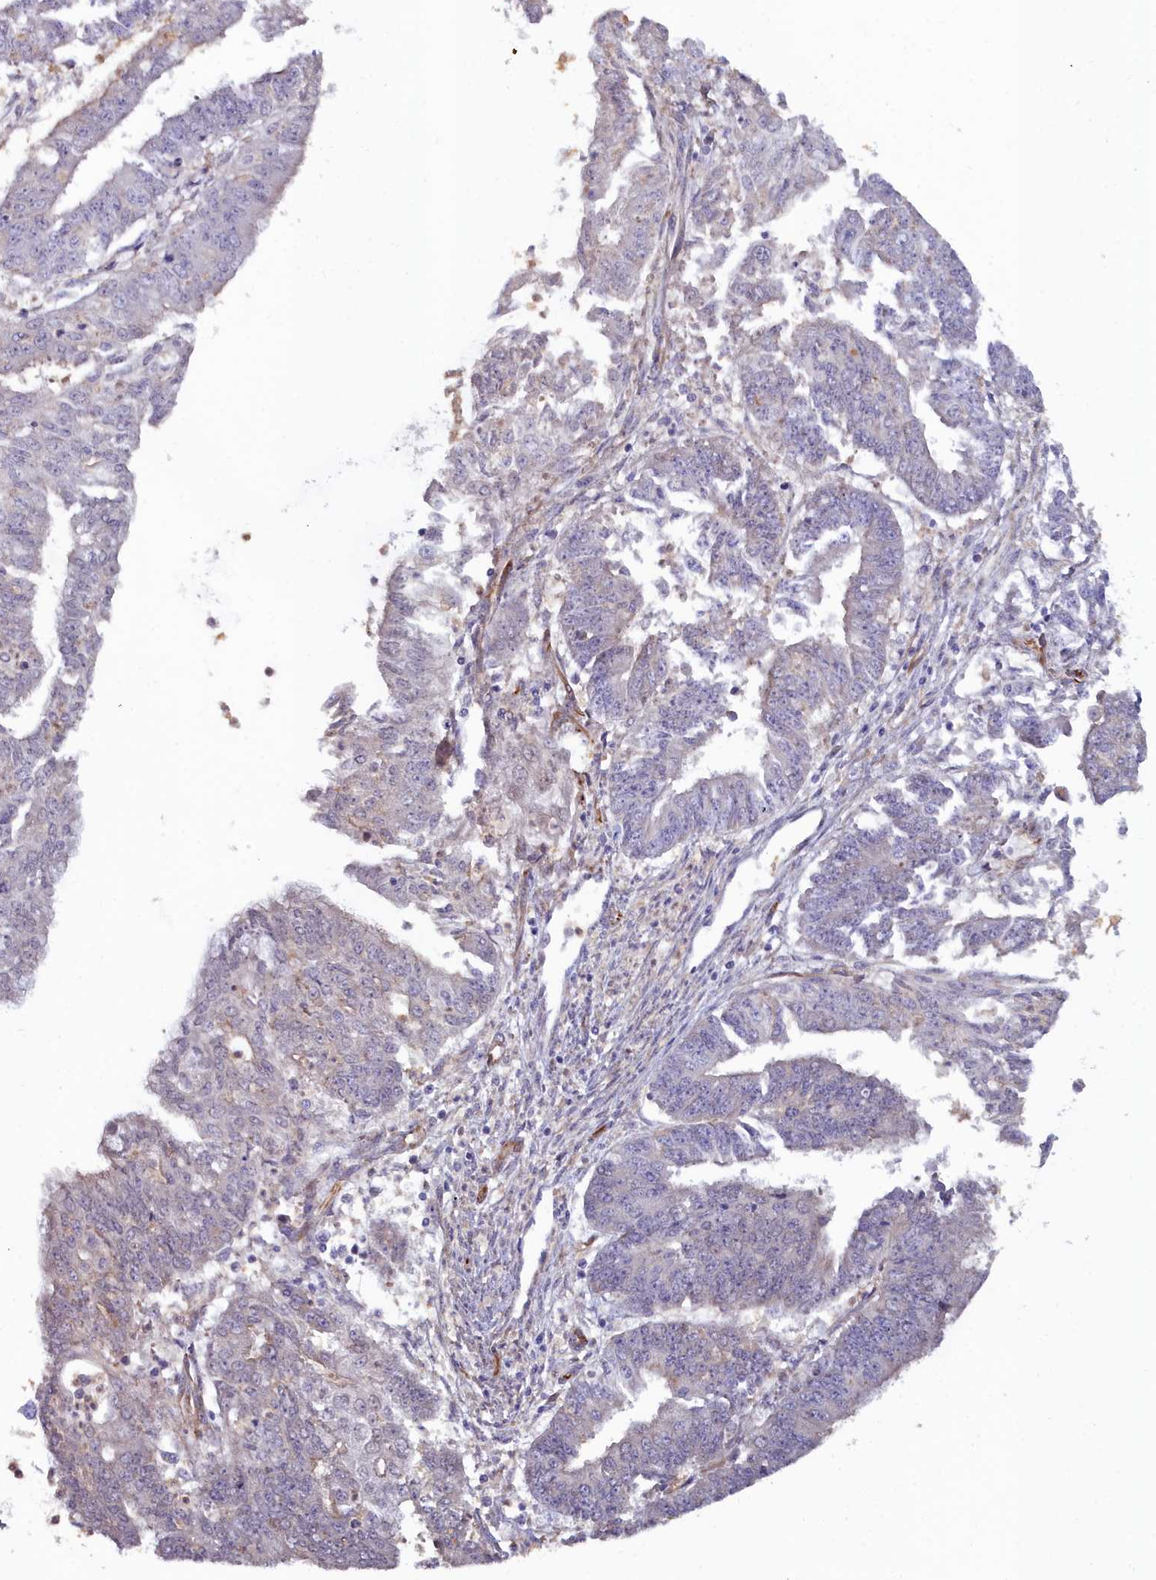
{"staining": {"intensity": "negative", "quantity": "none", "location": "none"}, "tissue": "endometrial cancer", "cell_type": "Tumor cells", "image_type": "cancer", "snomed": [{"axis": "morphology", "description": "Adenocarcinoma, NOS"}, {"axis": "topography", "description": "Endometrium"}], "caption": "Protein analysis of endometrial cancer exhibits no significant staining in tumor cells.", "gene": "C4orf19", "patient": {"sex": "female", "age": 73}}